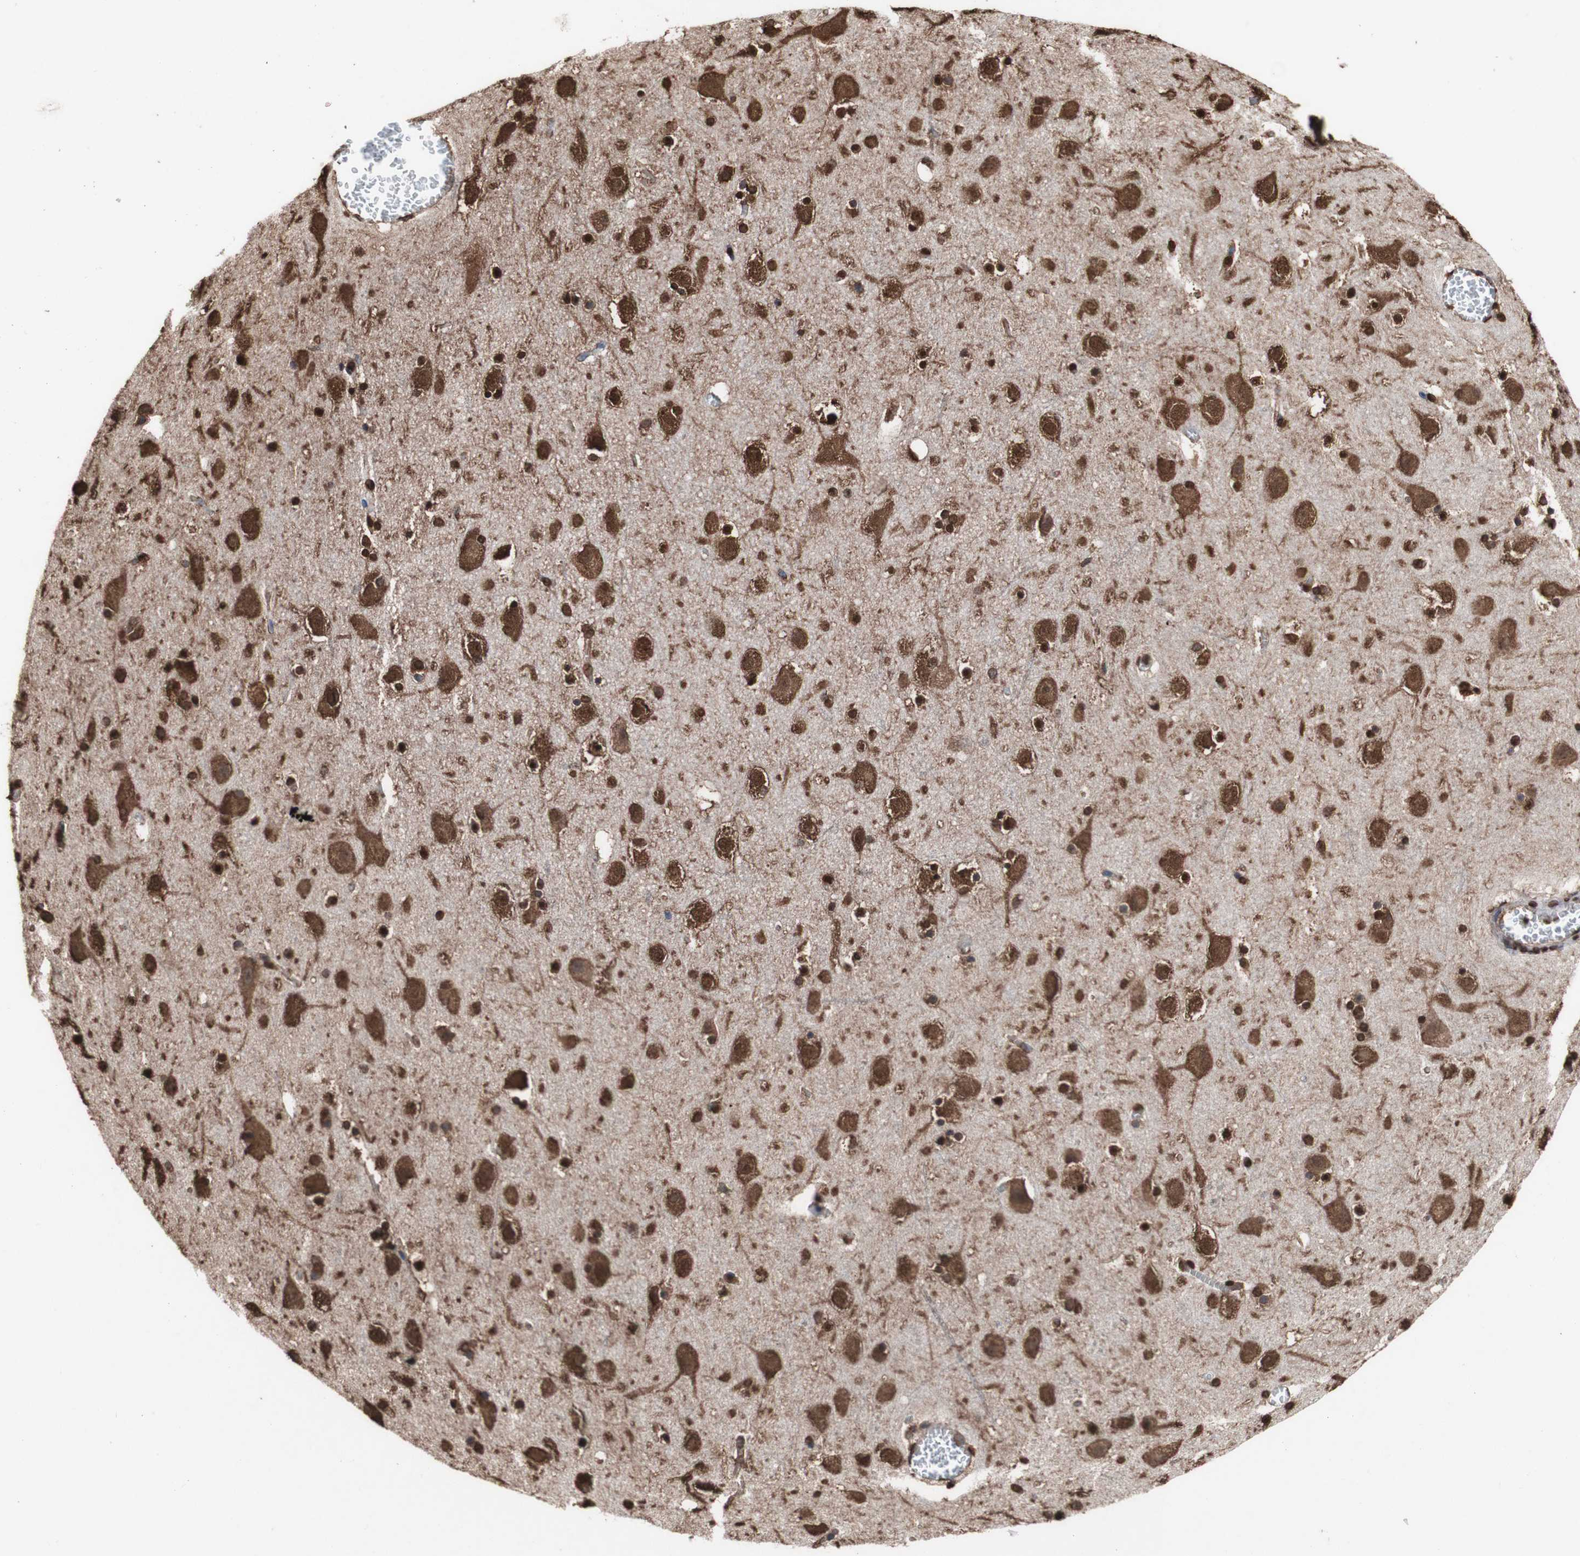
{"staining": {"intensity": "weak", "quantity": "25%-75%", "location": "cytoplasmic/membranous"}, "tissue": "cerebral cortex", "cell_type": "Endothelial cells", "image_type": "normal", "snomed": [{"axis": "morphology", "description": "Normal tissue, NOS"}, {"axis": "topography", "description": "Cerebral cortex"}], "caption": "Protein staining exhibits weak cytoplasmic/membranous staining in about 25%-75% of endothelial cells in normal cerebral cortex. (DAB (3,3'-diaminobenzidine) IHC with brightfield microscopy, high magnification).", "gene": "PIDD1", "patient": {"sex": "male", "age": 45}}